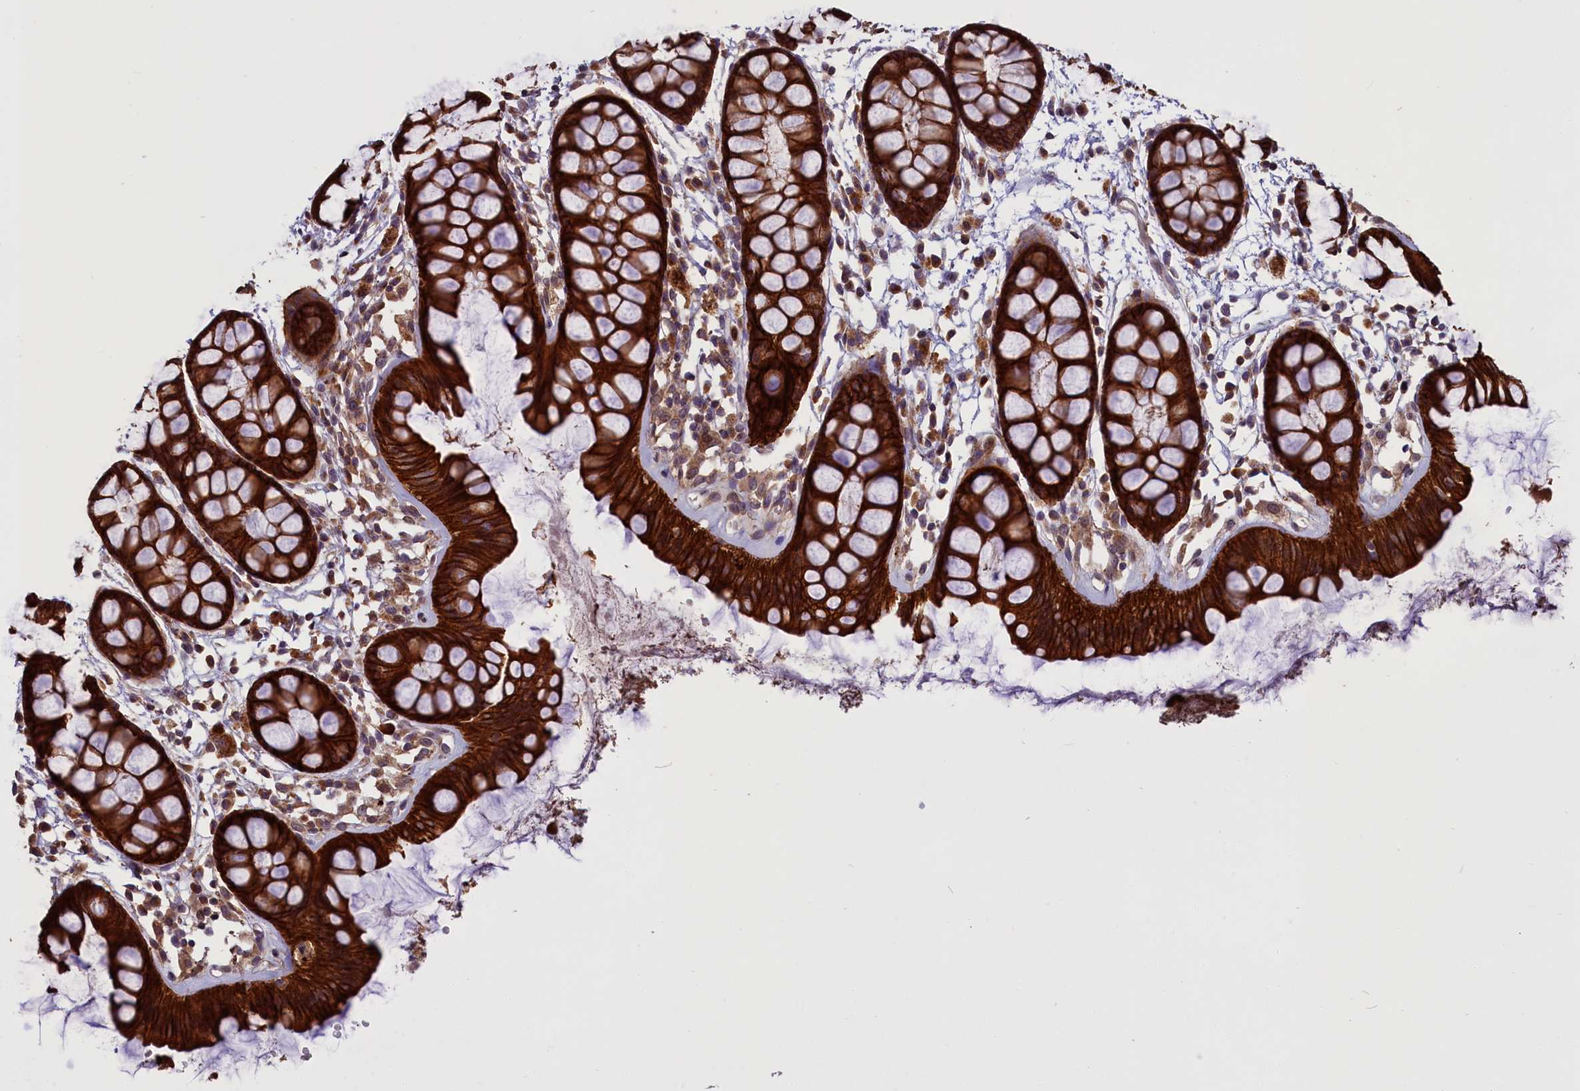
{"staining": {"intensity": "strong", "quantity": ">75%", "location": "cytoplasmic/membranous"}, "tissue": "rectum", "cell_type": "Glandular cells", "image_type": "normal", "snomed": [{"axis": "morphology", "description": "Normal tissue, NOS"}, {"axis": "topography", "description": "Rectum"}], "caption": "Rectum was stained to show a protein in brown. There is high levels of strong cytoplasmic/membranous expression in about >75% of glandular cells. (brown staining indicates protein expression, while blue staining denotes nuclei).", "gene": "DENND1B", "patient": {"sex": "female", "age": 66}}